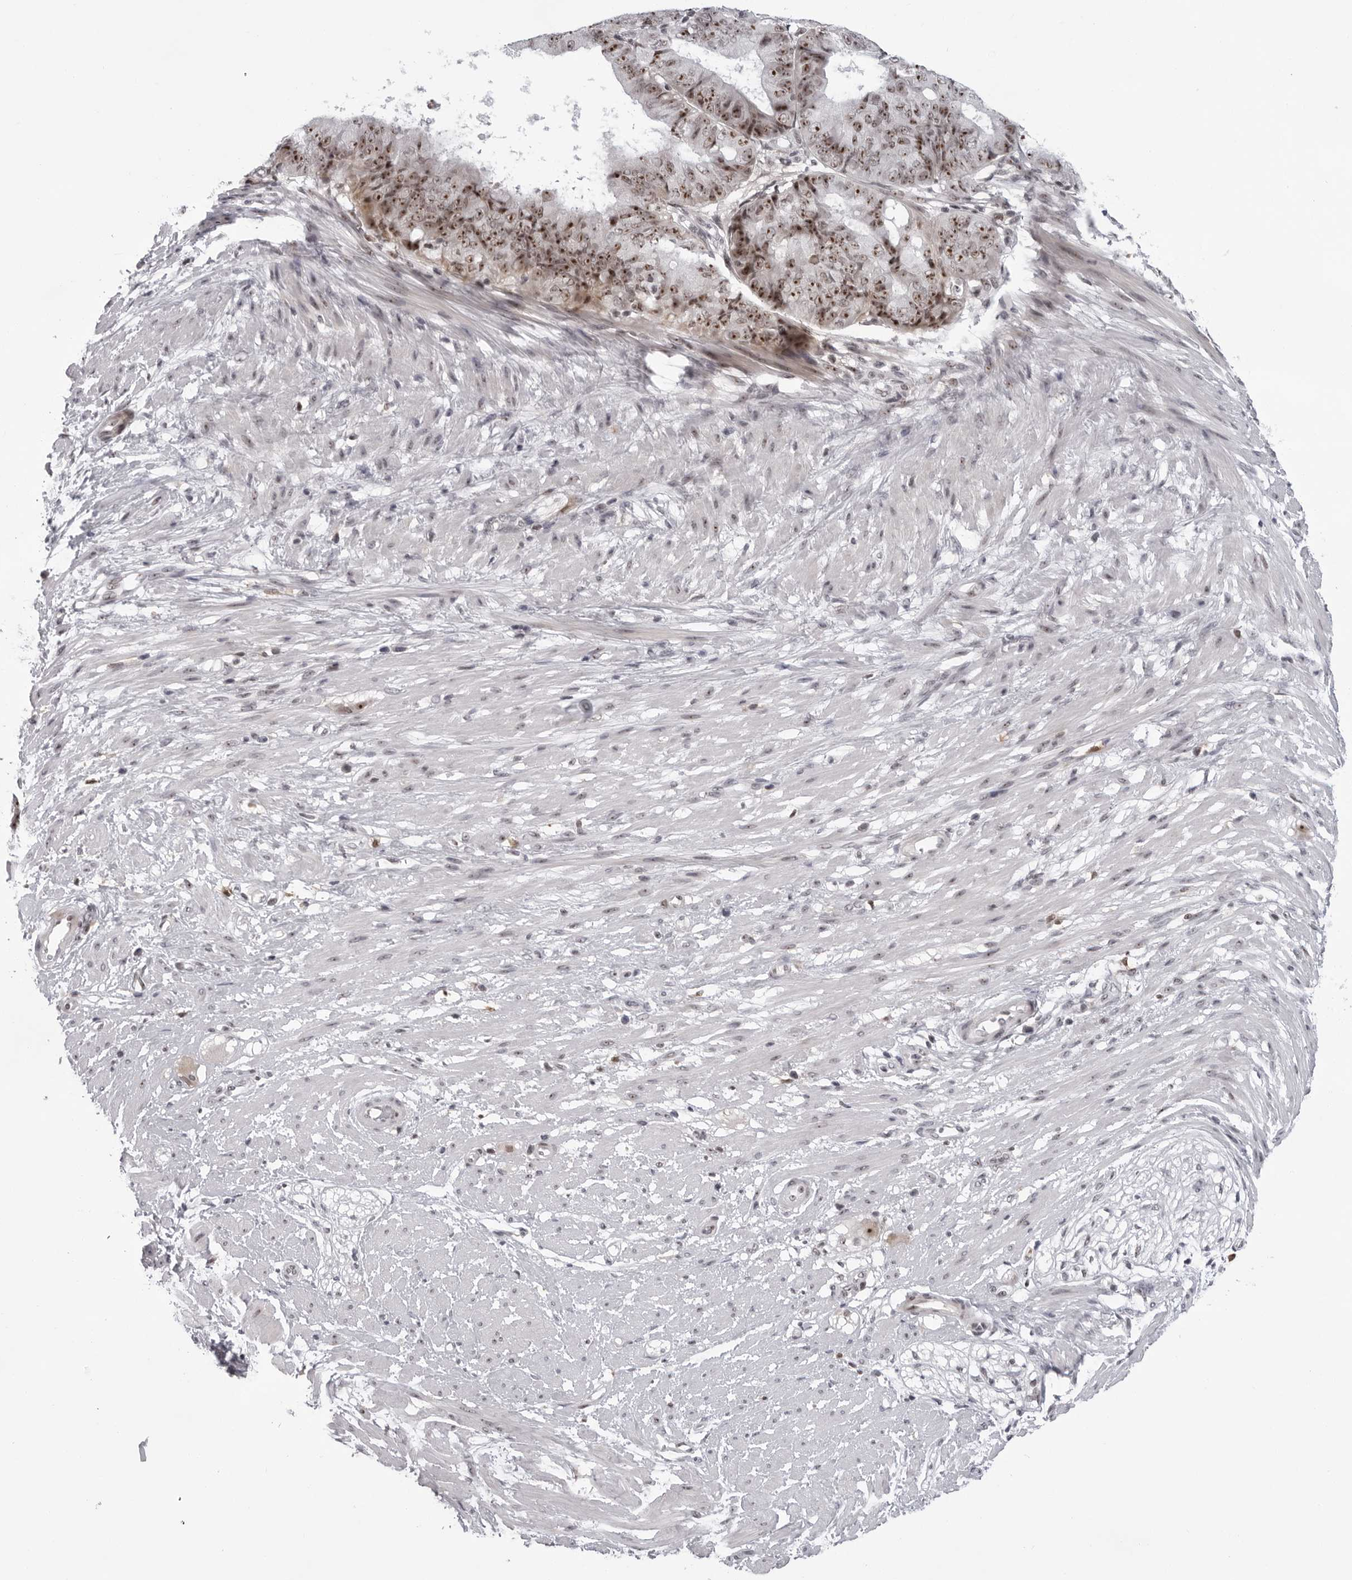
{"staining": {"intensity": "strong", "quantity": ">75%", "location": "nuclear"}, "tissue": "ovarian cancer", "cell_type": "Tumor cells", "image_type": "cancer", "snomed": [{"axis": "morphology", "description": "Carcinoma, endometroid"}, {"axis": "topography", "description": "Ovary"}], "caption": "Immunohistochemistry staining of ovarian cancer (endometroid carcinoma), which demonstrates high levels of strong nuclear positivity in approximately >75% of tumor cells indicating strong nuclear protein positivity. The staining was performed using DAB (3,3'-diaminobenzidine) (brown) for protein detection and nuclei were counterstained in hematoxylin (blue).", "gene": "EXOSC10", "patient": {"sex": "female", "age": 42}}